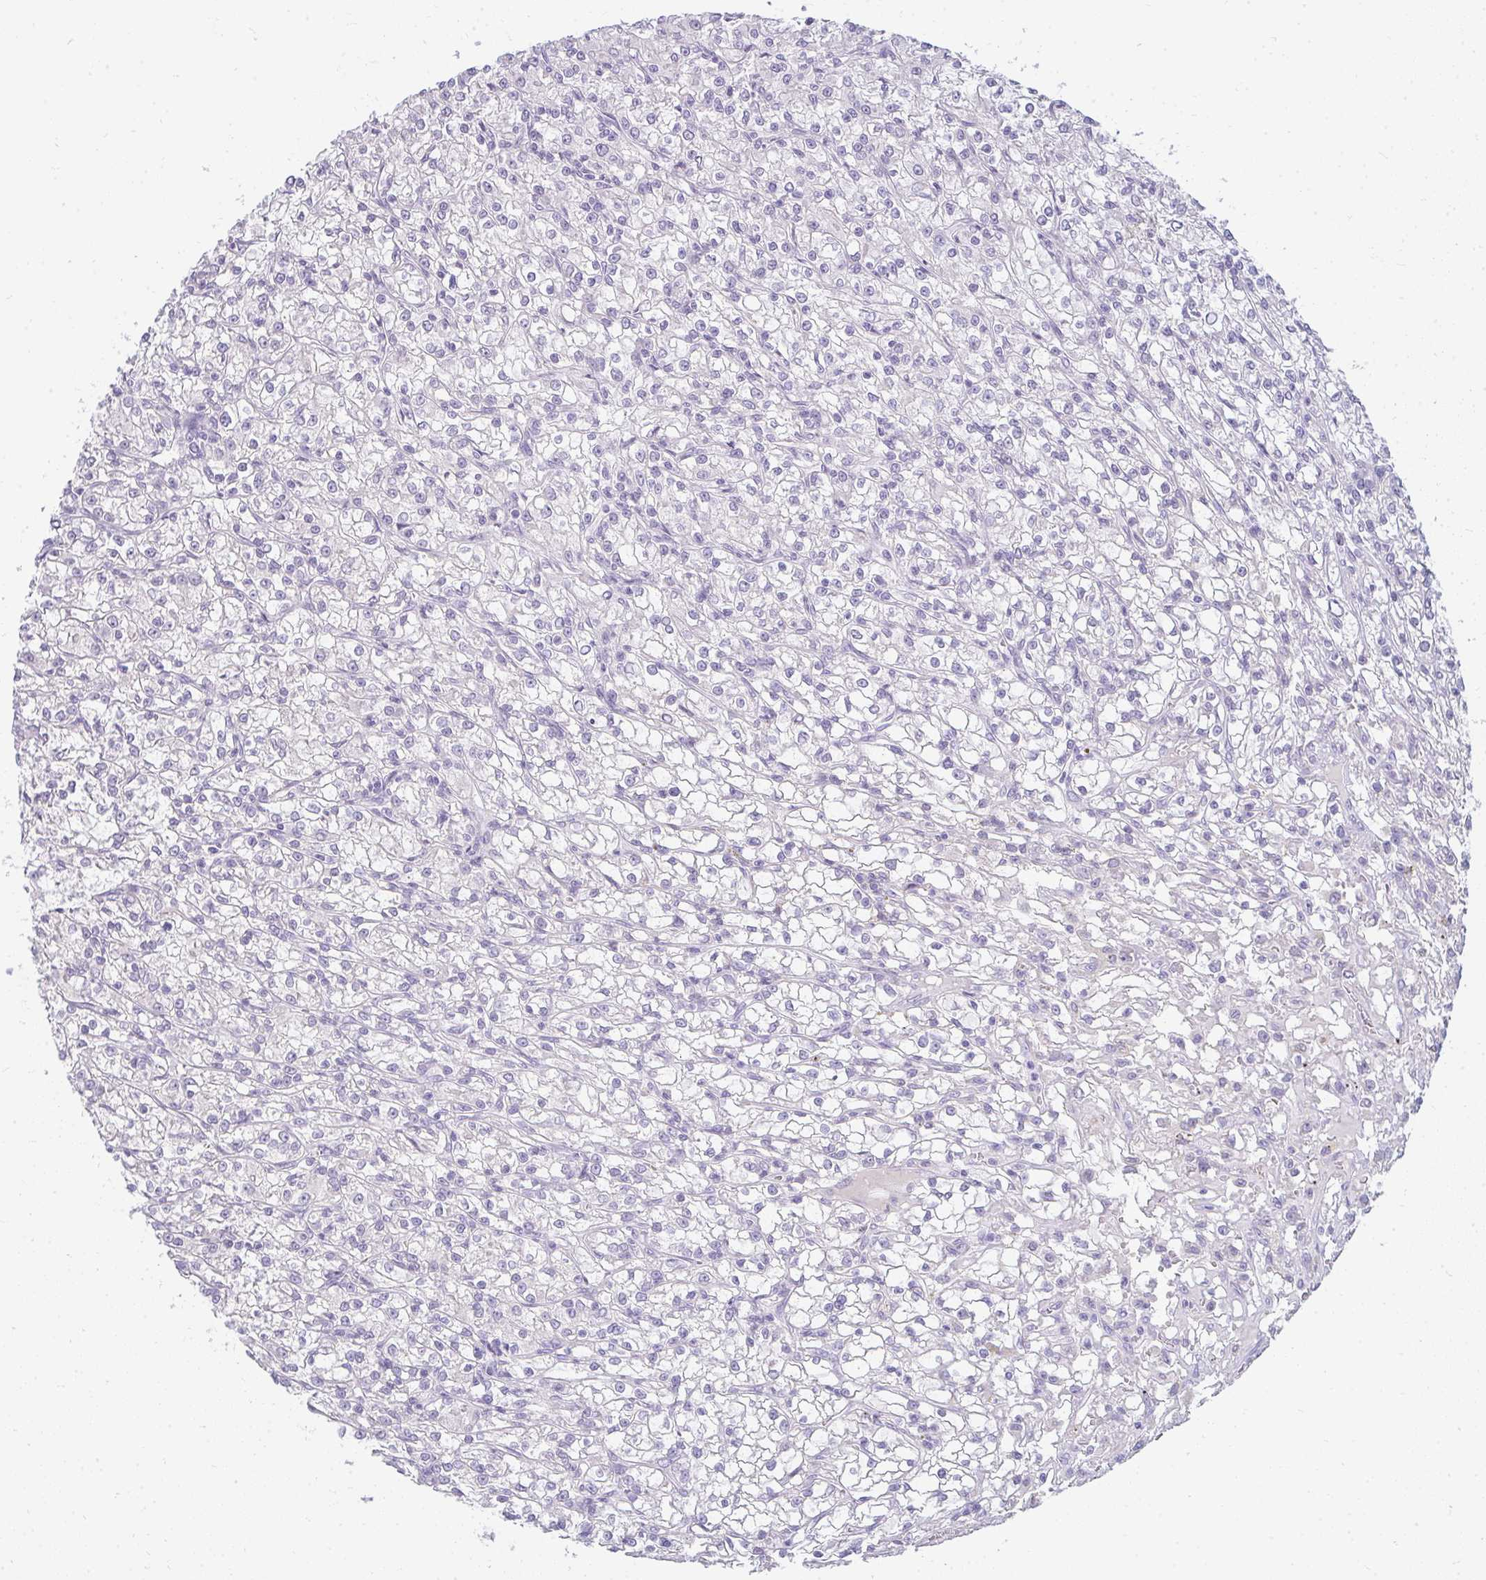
{"staining": {"intensity": "negative", "quantity": "none", "location": "none"}, "tissue": "renal cancer", "cell_type": "Tumor cells", "image_type": "cancer", "snomed": [{"axis": "morphology", "description": "Adenocarcinoma, NOS"}, {"axis": "topography", "description": "Kidney"}], "caption": "IHC of human renal cancer (adenocarcinoma) shows no staining in tumor cells.", "gene": "PPP1R3G", "patient": {"sex": "female", "age": 59}}